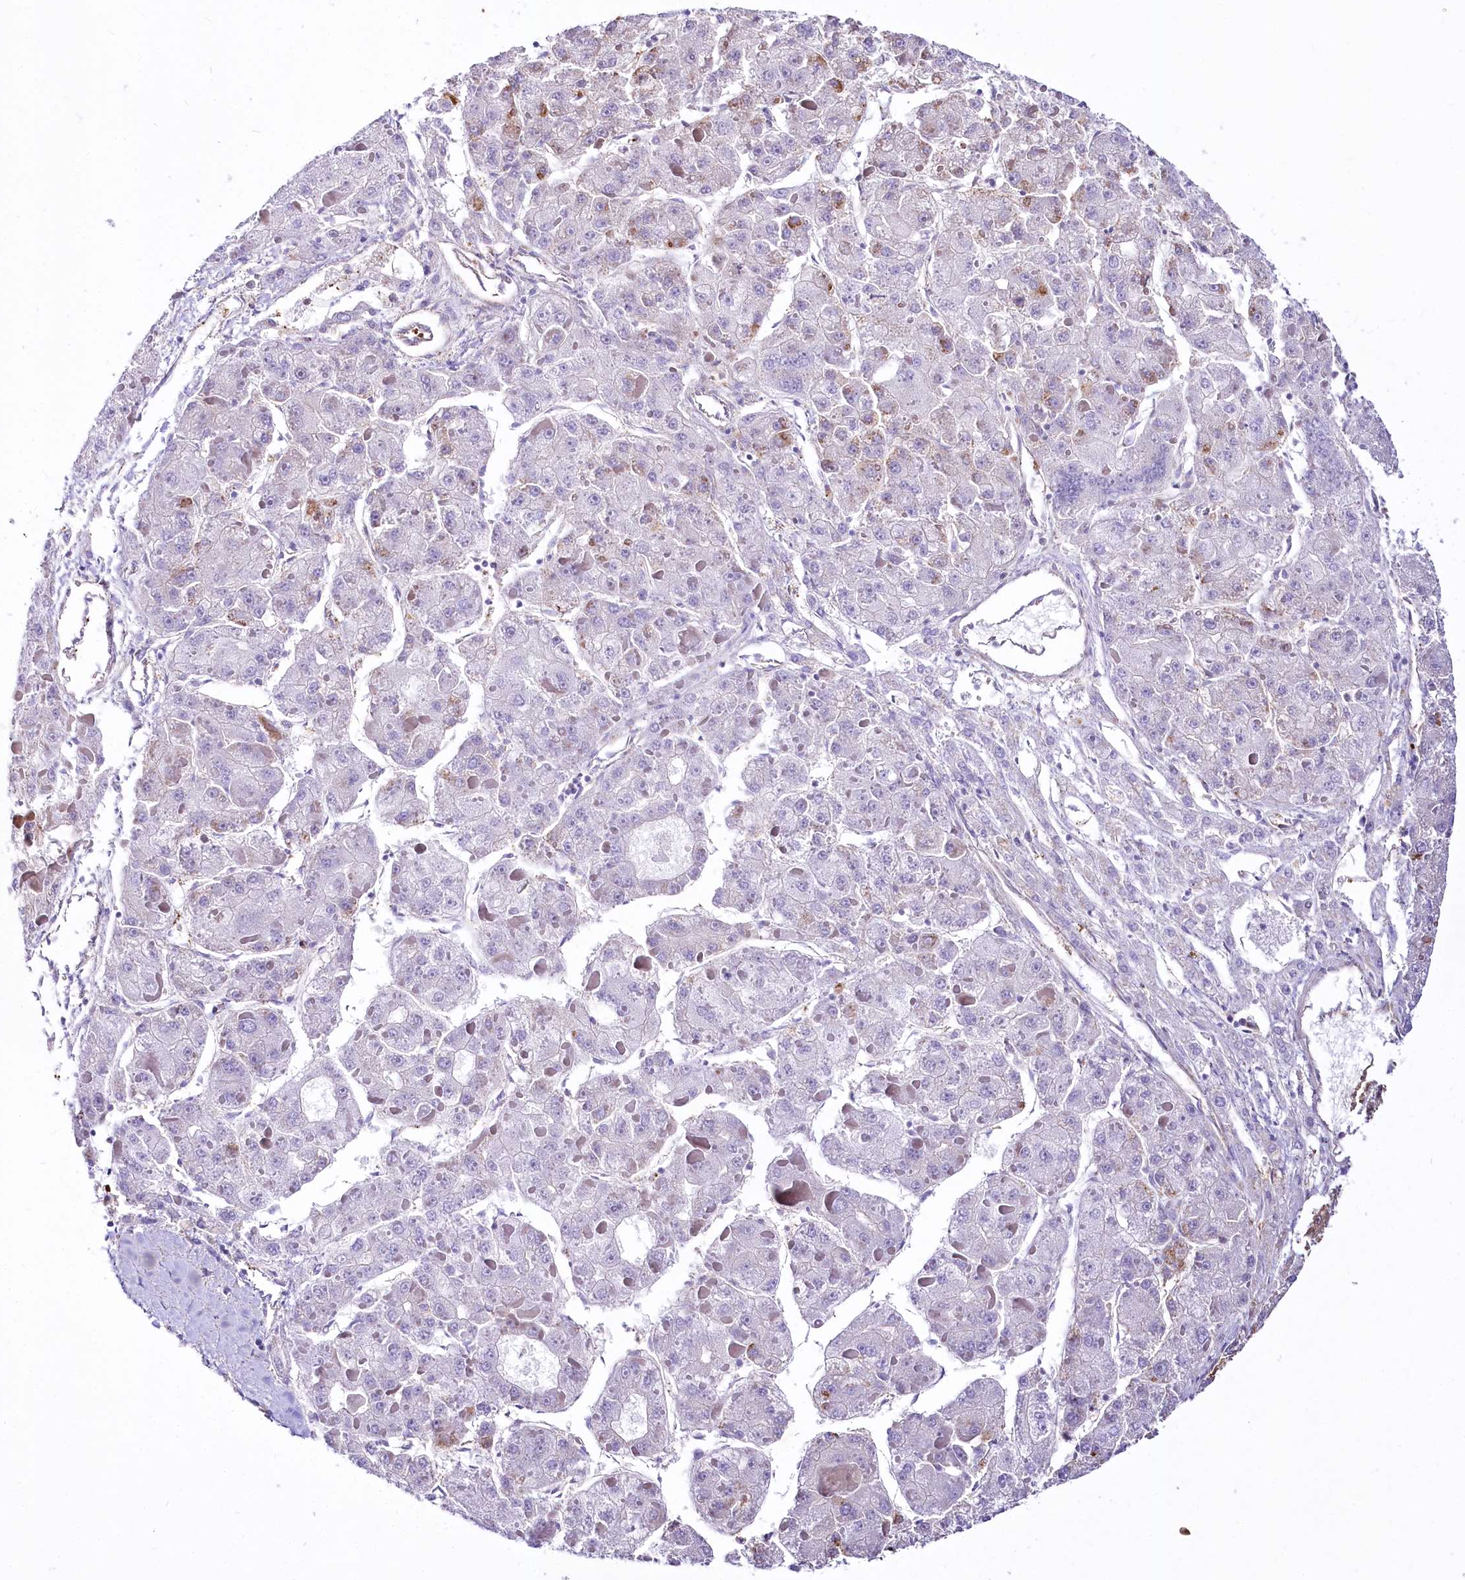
{"staining": {"intensity": "weak", "quantity": "<25%", "location": "cytoplasmic/membranous"}, "tissue": "liver cancer", "cell_type": "Tumor cells", "image_type": "cancer", "snomed": [{"axis": "morphology", "description": "Carcinoma, Hepatocellular, NOS"}, {"axis": "topography", "description": "Liver"}], "caption": "Immunohistochemical staining of human liver cancer displays no significant staining in tumor cells. (Brightfield microscopy of DAB (3,3'-diaminobenzidine) immunohistochemistry (IHC) at high magnification).", "gene": "PTMS", "patient": {"sex": "female", "age": 73}}